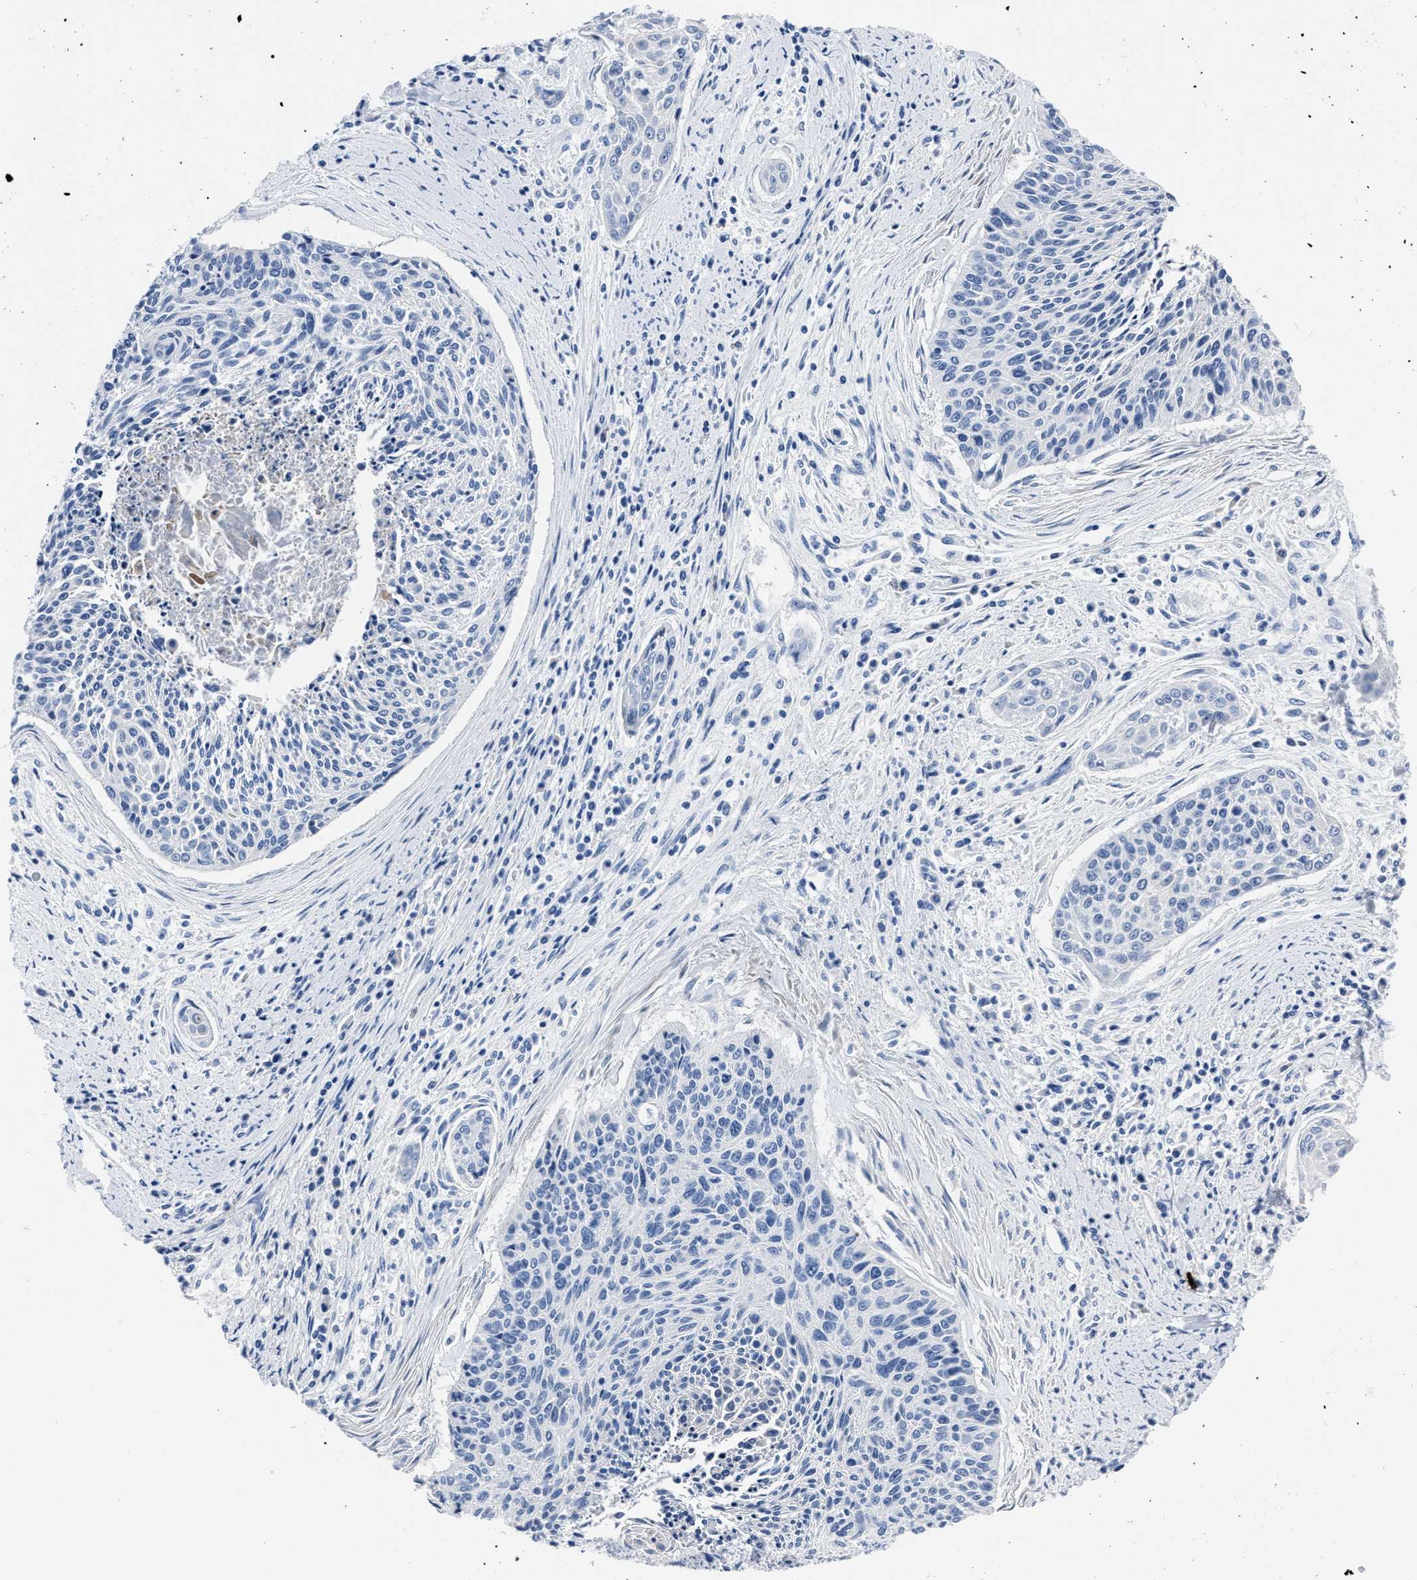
{"staining": {"intensity": "negative", "quantity": "none", "location": "none"}, "tissue": "cervical cancer", "cell_type": "Tumor cells", "image_type": "cancer", "snomed": [{"axis": "morphology", "description": "Squamous cell carcinoma, NOS"}, {"axis": "topography", "description": "Cervix"}], "caption": "Histopathology image shows no significant protein positivity in tumor cells of cervical cancer. (Stains: DAB immunohistochemistry with hematoxylin counter stain, Microscopy: brightfield microscopy at high magnification).", "gene": "MOV10L1", "patient": {"sex": "female", "age": 55}}